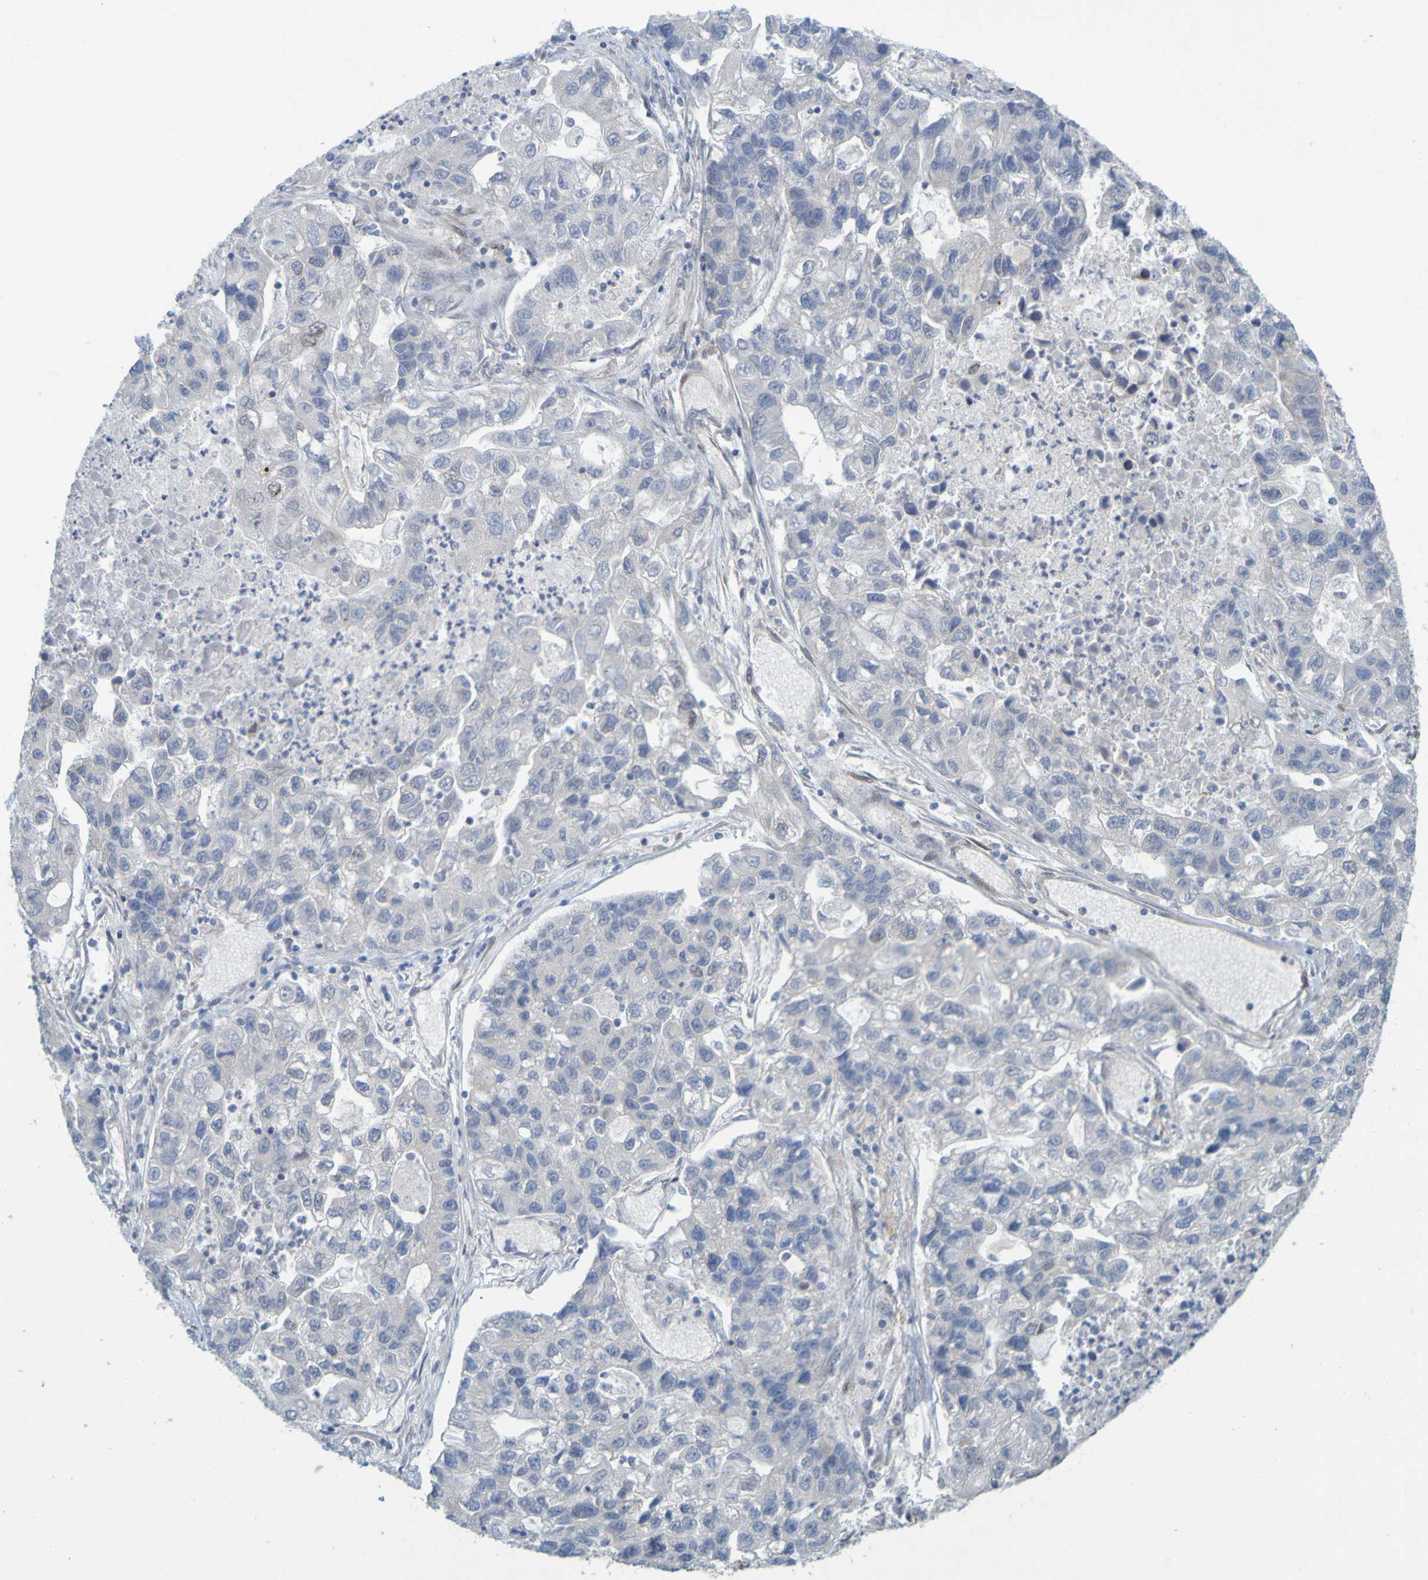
{"staining": {"intensity": "negative", "quantity": "none", "location": "none"}, "tissue": "lung cancer", "cell_type": "Tumor cells", "image_type": "cancer", "snomed": [{"axis": "morphology", "description": "Adenocarcinoma, NOS"}, {"axis": "topography", "description": "Lung"}], "caption": "Immunohistochemistry (IHC) photomicrograph of lung cancer stained for a protein (brown), which demonstrates no expression in tumor cells.", "gene": "MAG", "patient": {"sex": "female", "age": 51}}